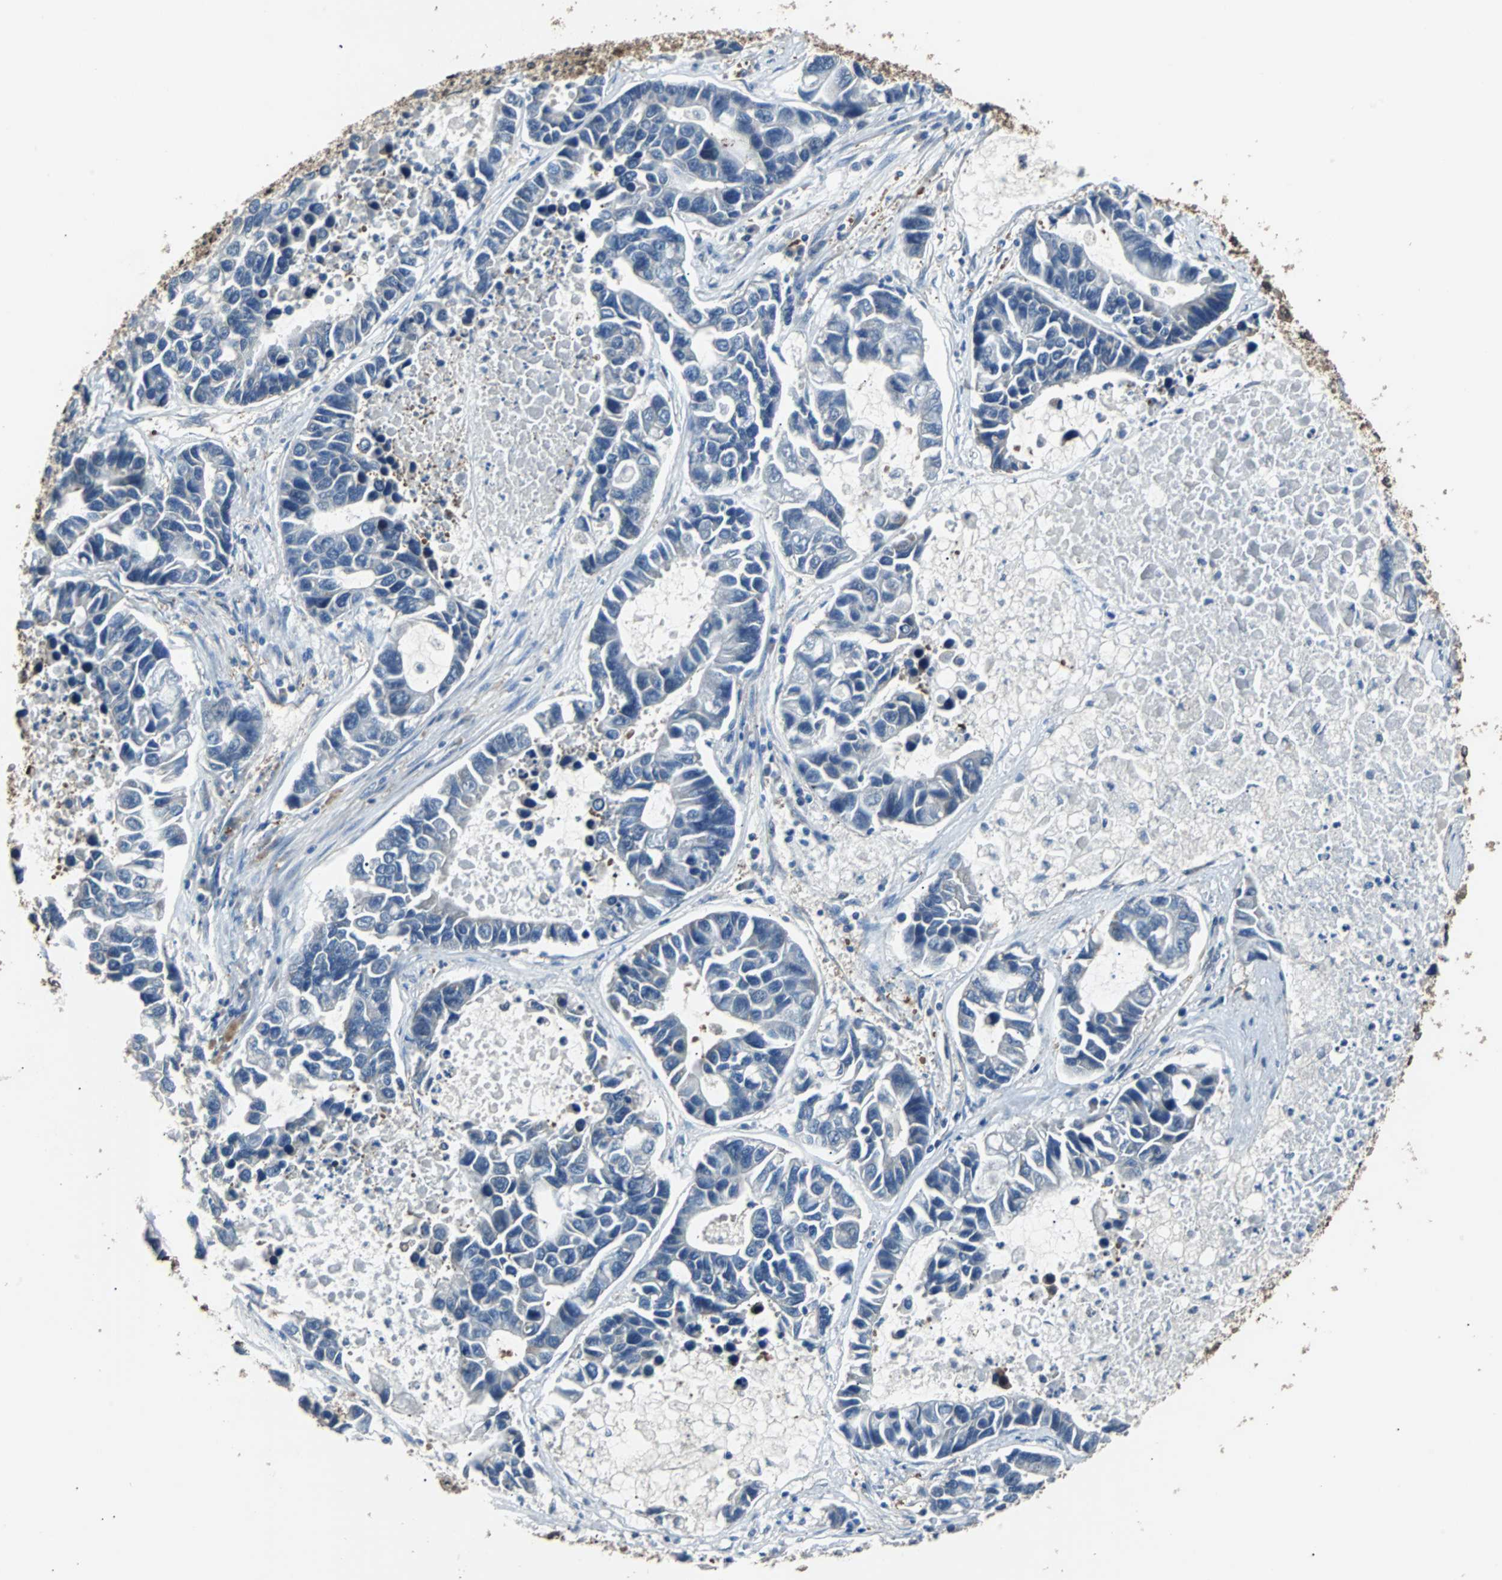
{"staining": {"intensity": "negative", "quantity": "none", "location": "none"}, "tissue": "lung cancer", "cell_type": "Tumor cells", "image_type": "cancer", "snomed": [{"axis": "morphology", "description": "Adenocarcinoma, NOS"}, {"axis": "topography", "description": "Lung"}], "caption": "Immunohistochemistry image of neoplastic tissue: adenocarcinoma (lung) stained with DAB exhibits no significant protein positivity in tumor cells.", "gene": "PRDX6", "patient": {"sex": "female", "age": 51}}